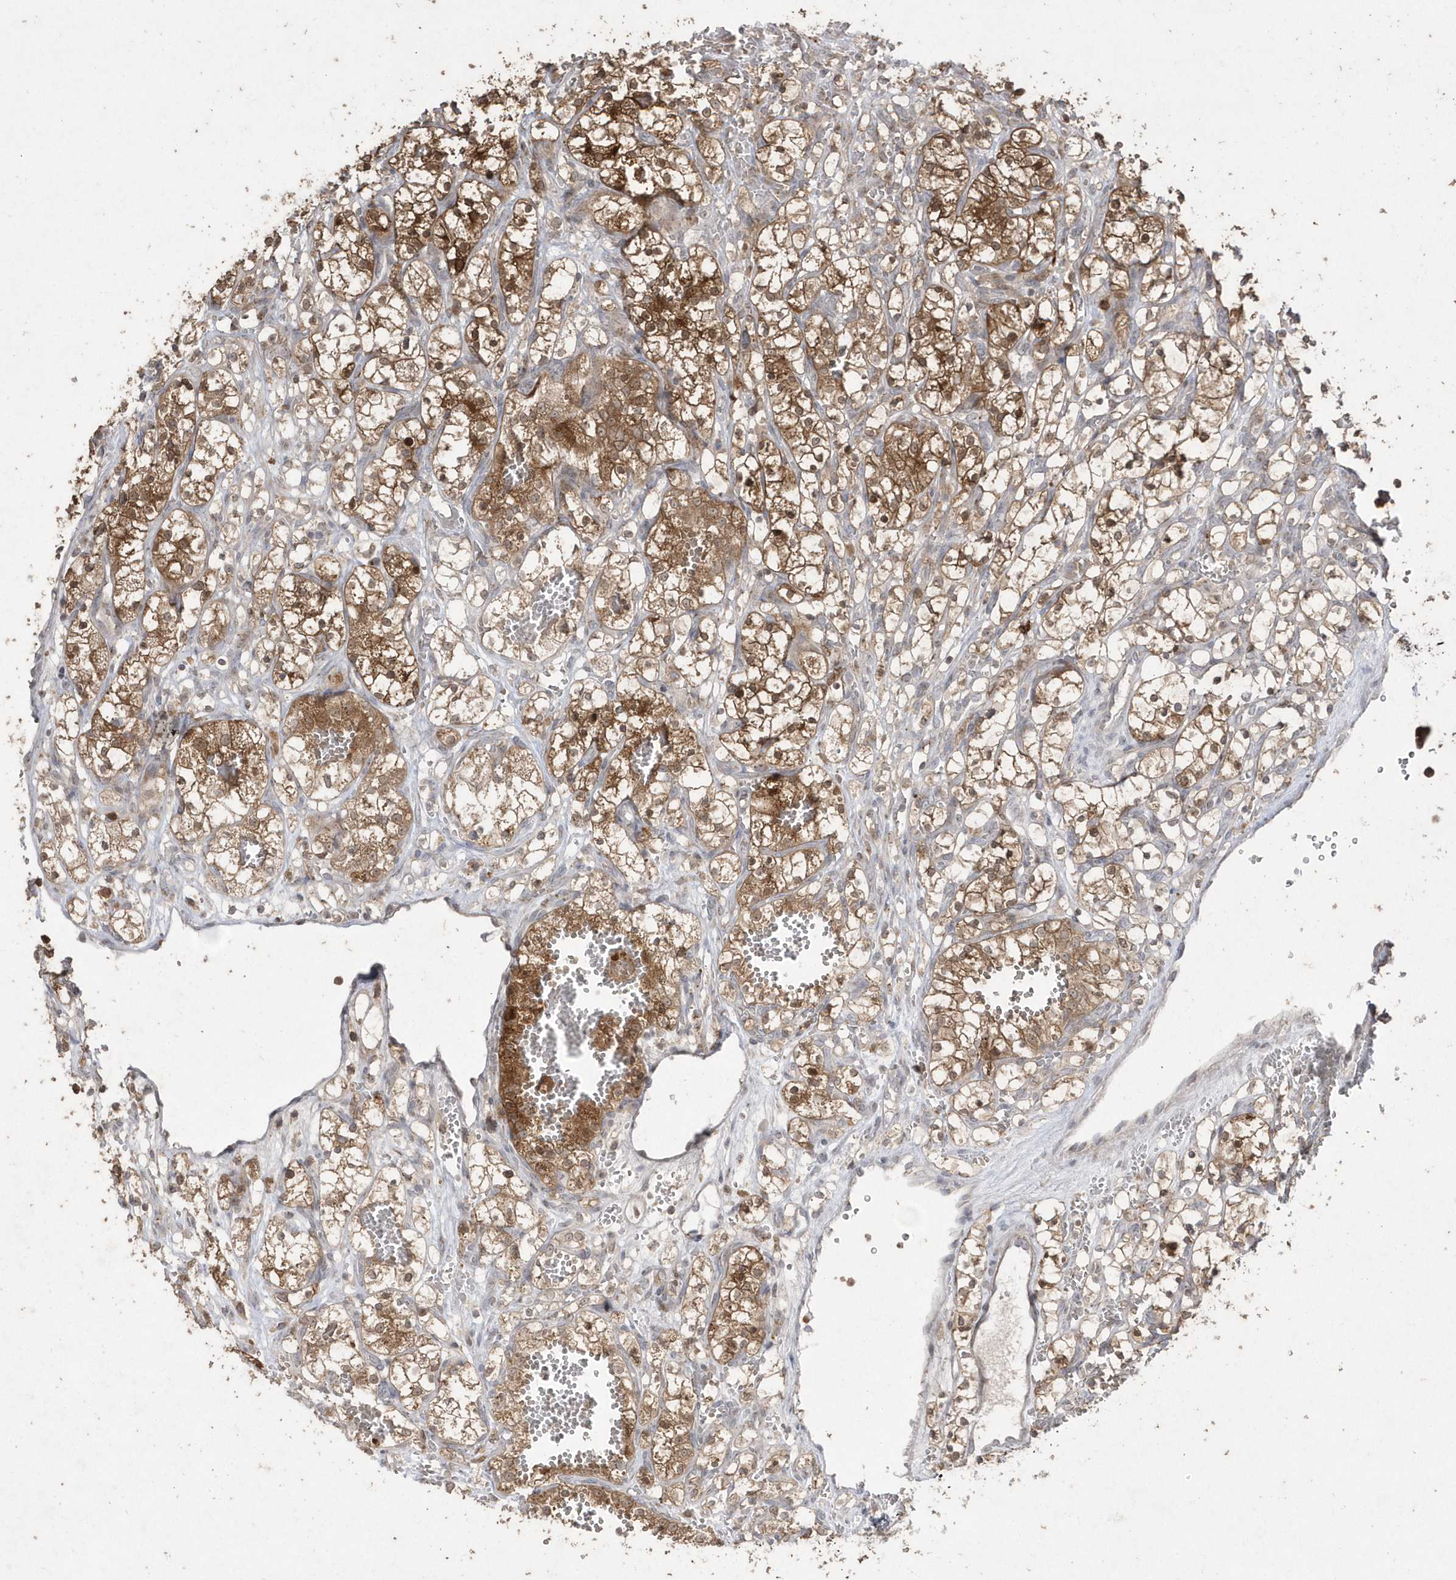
{"staining": {"intensity": "moderate", "quantity": ">75%", "location": "cytoplasmic/membranous"}, "tissue": "renal cancer", "cell_type": "Tumor cells", "image_type": "cancer", "snomed": [{"axis": "morphology", "description": "Adenocarcinoma, NOS"}, {"axis": "topography", "description": "Kidney"}], "caption": "Adenocarcinoma (renal) was stained to show a protein in brown. There is medium levels of moderate cytoplasmic/membranous expression in approximately >75% of tumor cells.", "gene": "GEMIN6", "patient": {"sex": "female", "age": 69}}